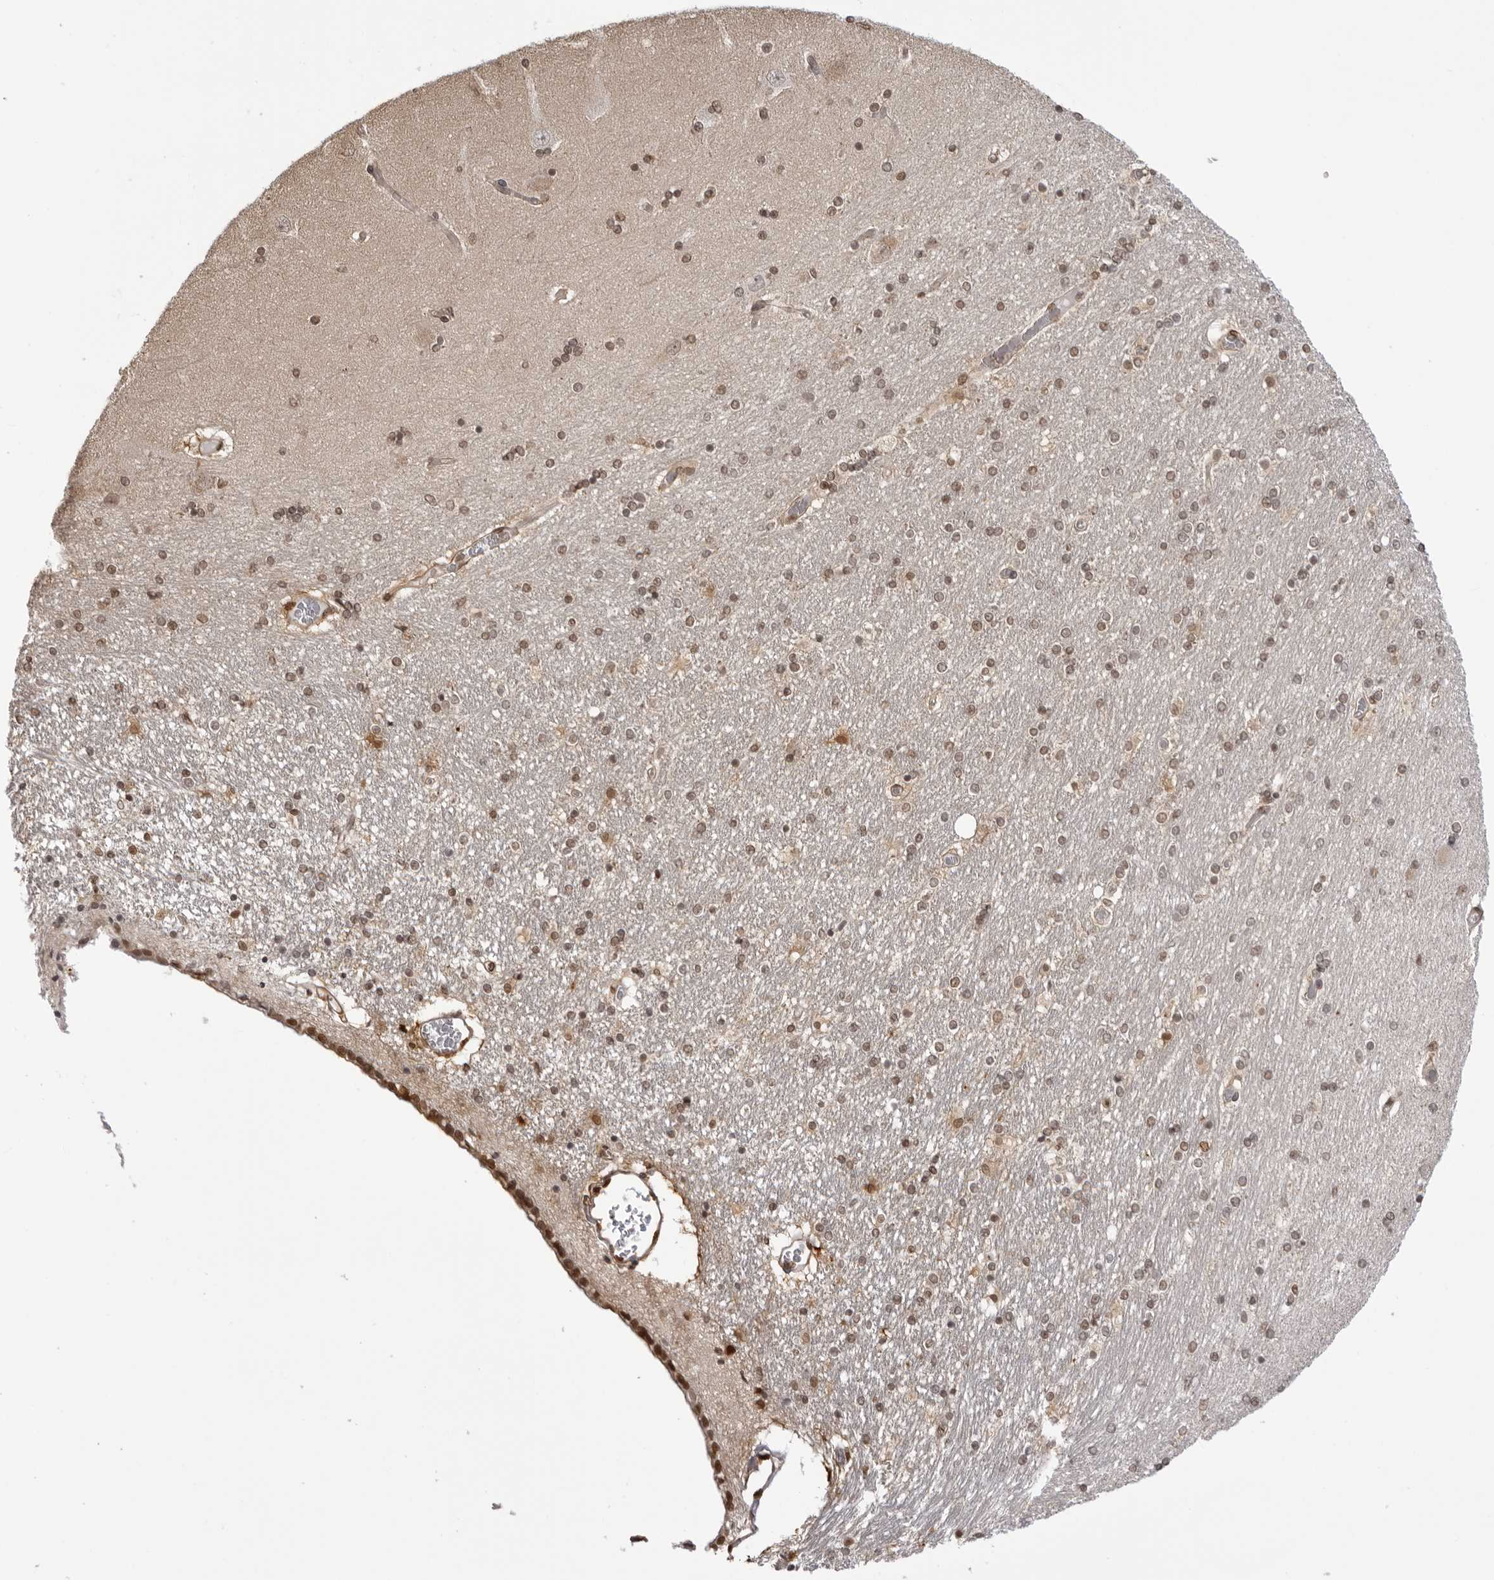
{"staining": {"intensity": "moderate", "quantity": ">75%", "location": "nuclear"}, "tissue": "hippocampus", "cell_type": "Glial cells", "image_type": "normal", "snomed": [{"axis": "morphology", "description": "Normal tissue, NOS"}, {"axis": "topography", "description": "Hippocampus"}], "caption": "Immunohistochemical staining of unremarkable human hippocampus exhibits moderate nuclear protein positivity in approximately >75% of glial cells.", "gene": "HSPA4", "patient": {"sex": "female", "age": 54}}